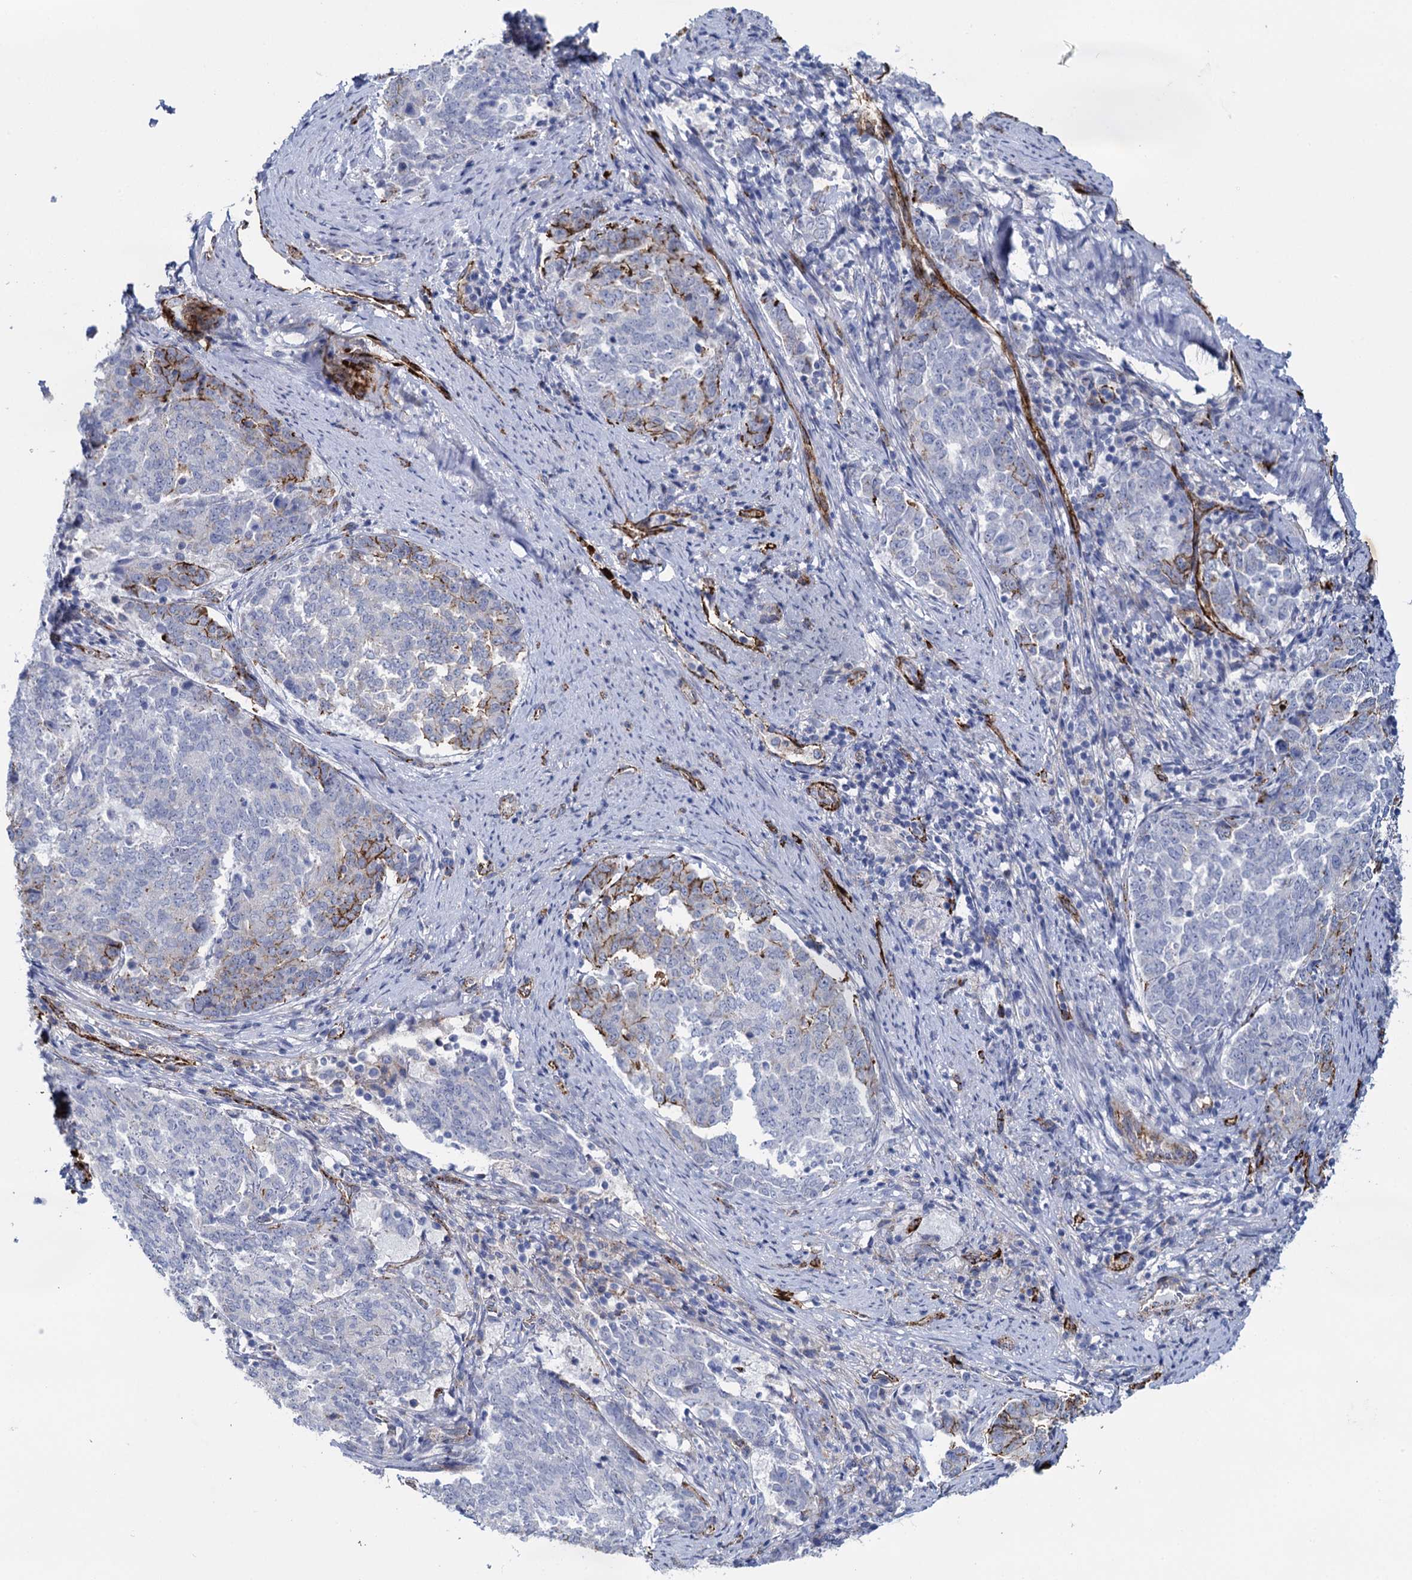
{"staining": {"intensity": "moderate", "quantity": "<25%", "location": "cytoplasmic/membranous"}, "tissue": "endometrial cancer", "cell_type": "Tumor cells", "image_type": "cancer", "snomed": [{"axis": "morphology", "description": "Adenocarcinoma, NOS"}, {"axis": "topography", "description": "Endometrium"}], "caption": "A brown stain shows moderate cytoplasmic/membranous expression of a protein in human endometrial cancer tumor cells.", "gene": "SNCG", "patient": {"sex": "female", "age": 80}}